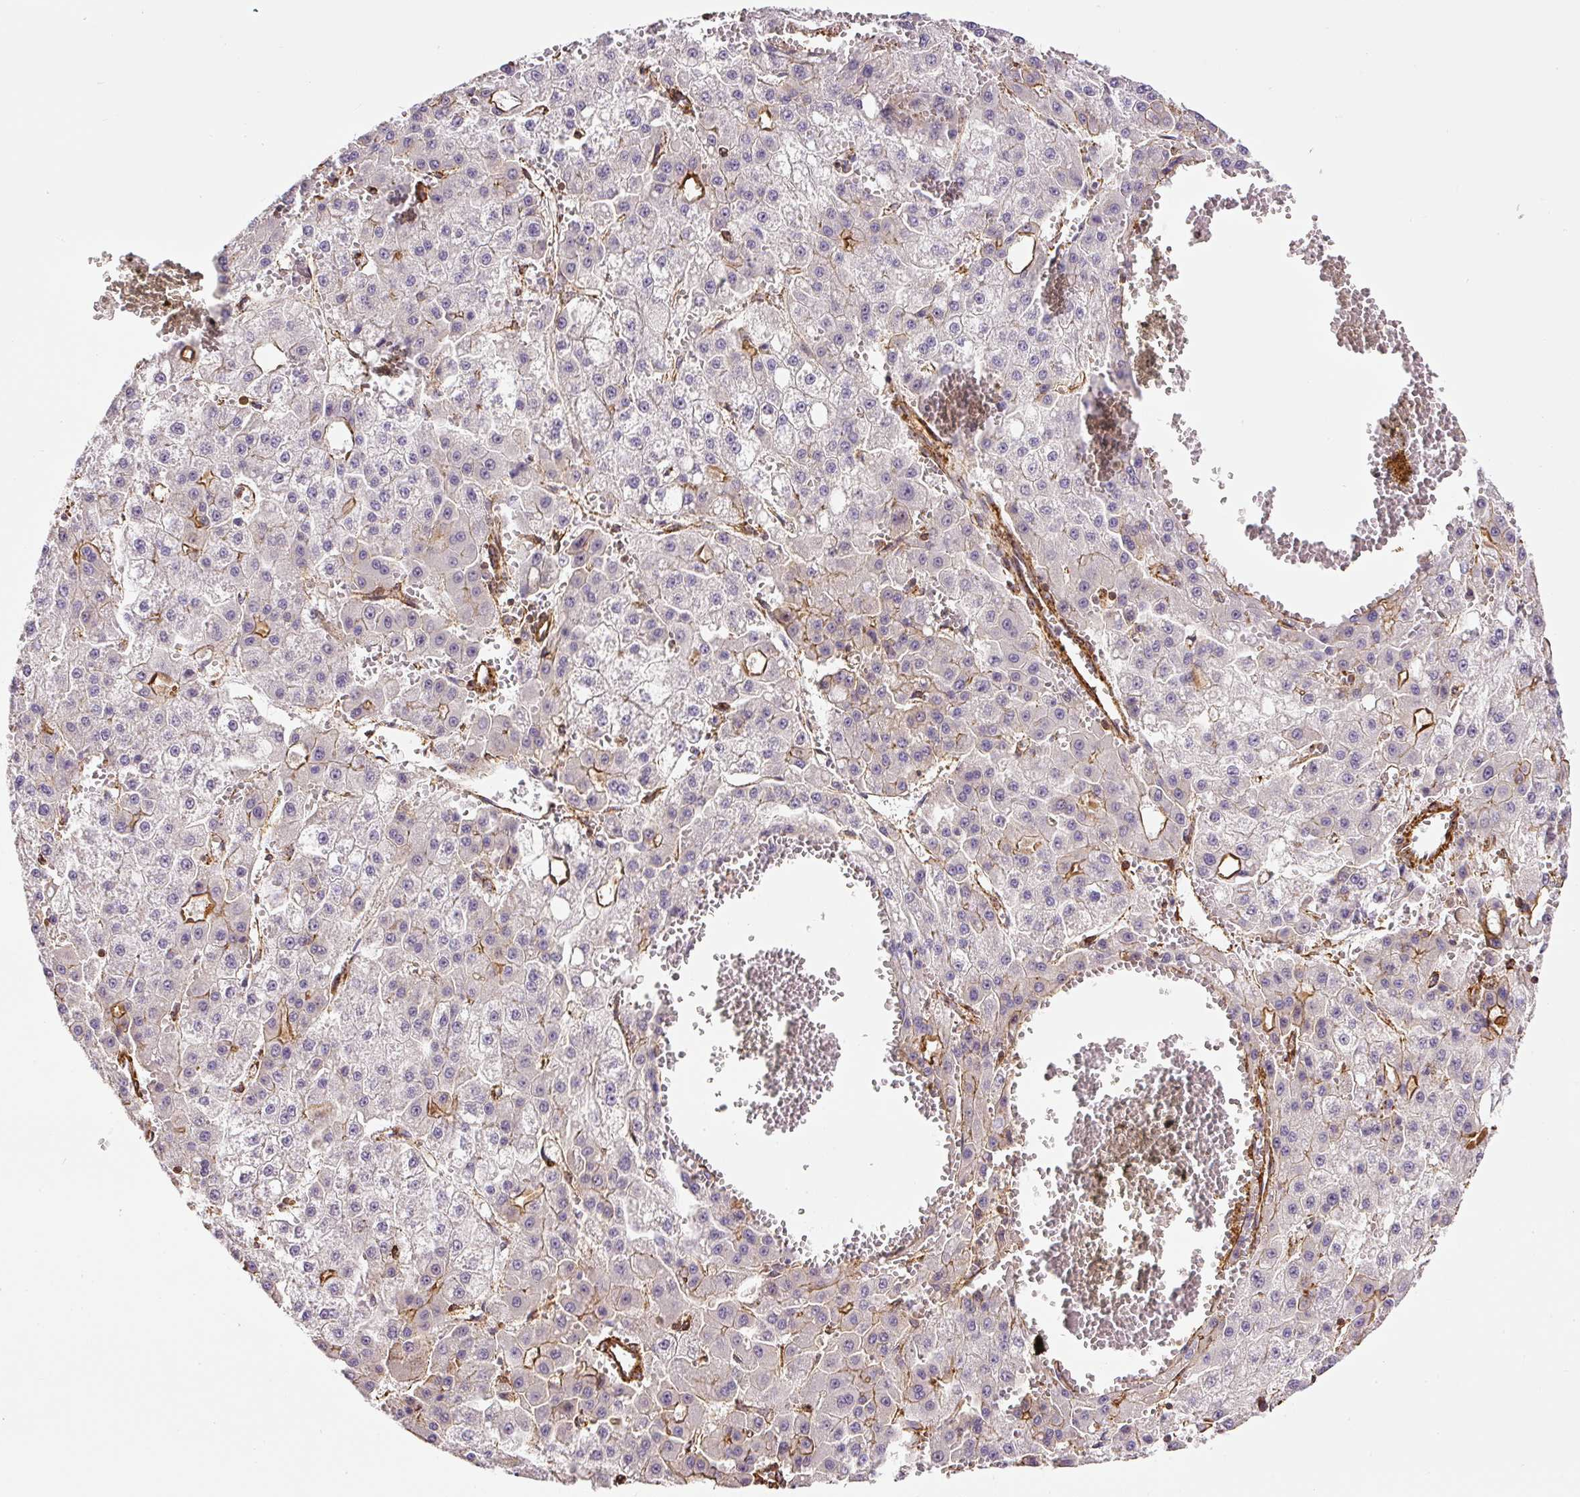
{"staining": {"intensity": "moderate", "quantity": "<25%", "location": "cytoplasmic/membranous"}, "tissue": "liver cancer", "cell_type": "Tumor cells", "image_type": "cancer", "snomed": [{"axis": "morphology", "description": "Carcinoma, Hepatocellular, NOS"}, {"axis": "topography", "description": "Liver"}], "caption": "This photomicrograph displays liver hepatocellular carcinoma stained with immunohistochemistry (IHC) to label a protein in brown. The cytoplasmic/membranous of tumor cells show moderate positivity for the protein. Nuclei are counter-stained blue.", "gene": "MYL12A", "patient": {"sex": "male", "age": 47}}